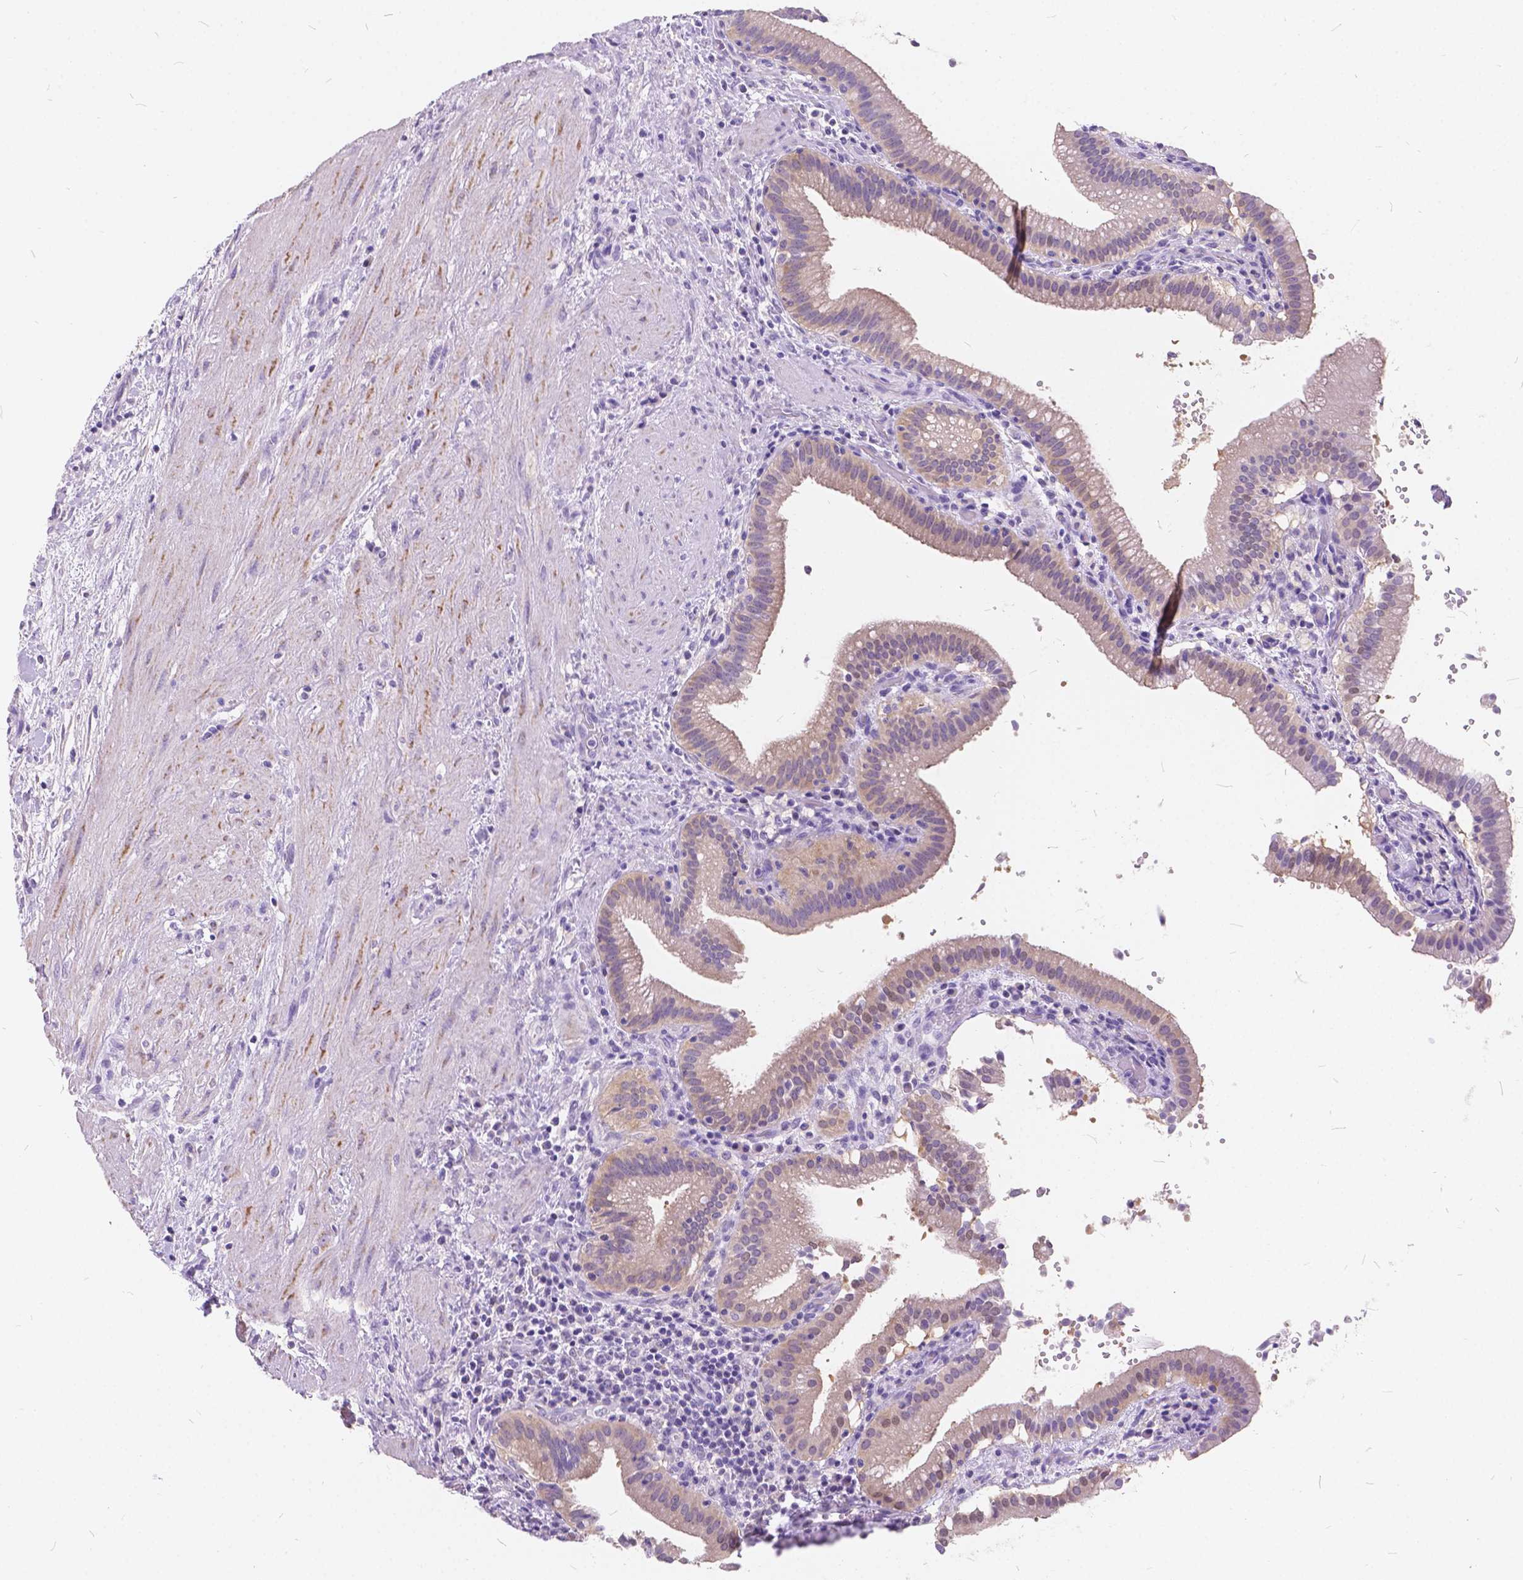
{"staining": {"intensity": "weak", "quantity": "25%-75%", "location": "cytoplasmic/membranous"}, "tissue": "gallbladder", "cell_type": "Glandular cells", "image_type": "normal", "snomed": [{"axis": "morphology", "description": "Normal tissue, NOS"}, {"axis": "topography", "description": "Gallbladder"}], "caption": "Immunohistochemistry (IHC) (DAB) staining of normal gallbladder shows weak cytoplasmic/membranous protein positivity in approximately 25%-75% of glandular cells. Nuclei are stained in blue.", "gene": "PEX11G", "patient": {"sex": "male", "age": 42}}